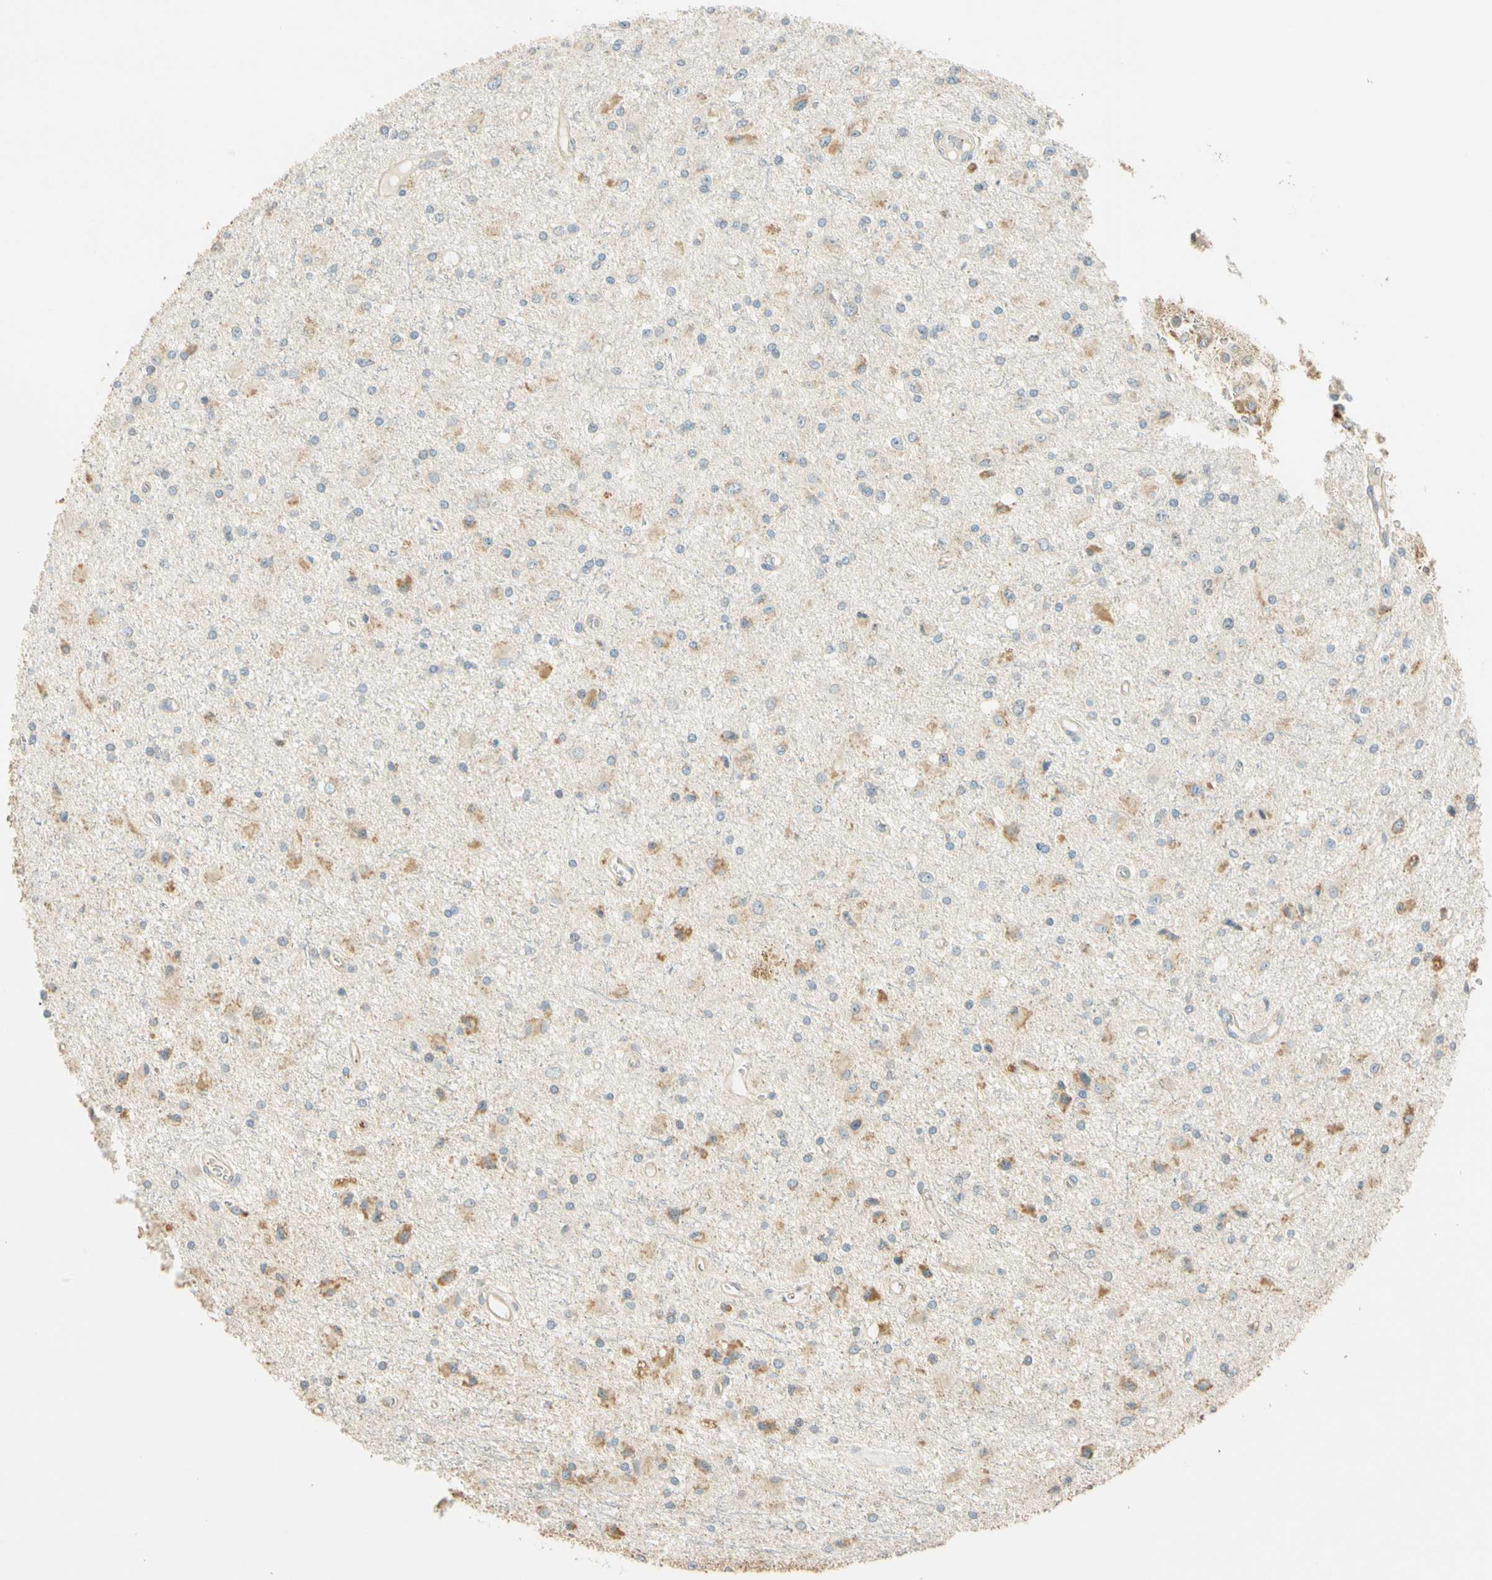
{"staining": {"intensity": "weak", "quantity": "25%-75%", "location": "cytoplasmic/membranous"}, "tissue": "glioma", "cell_type": "Tumor cells", "image_type": "cancer", "snomed": [{"axis": "morphology", "description": "Glioma, malignant, Low grade"}, {"axis": "topography", "description": "Brain"}], "caption": "Protein expression by immunohistochemistry demonstrates weak cytoplasmic/membranous expression in about 25%-75% of tumor cells in malignant glioma (low-grade). (Brightfield microscopy of DAB IHC at high magnification).", "gene": "RAD18", "patient": {"sex": "male", "age": 58}}